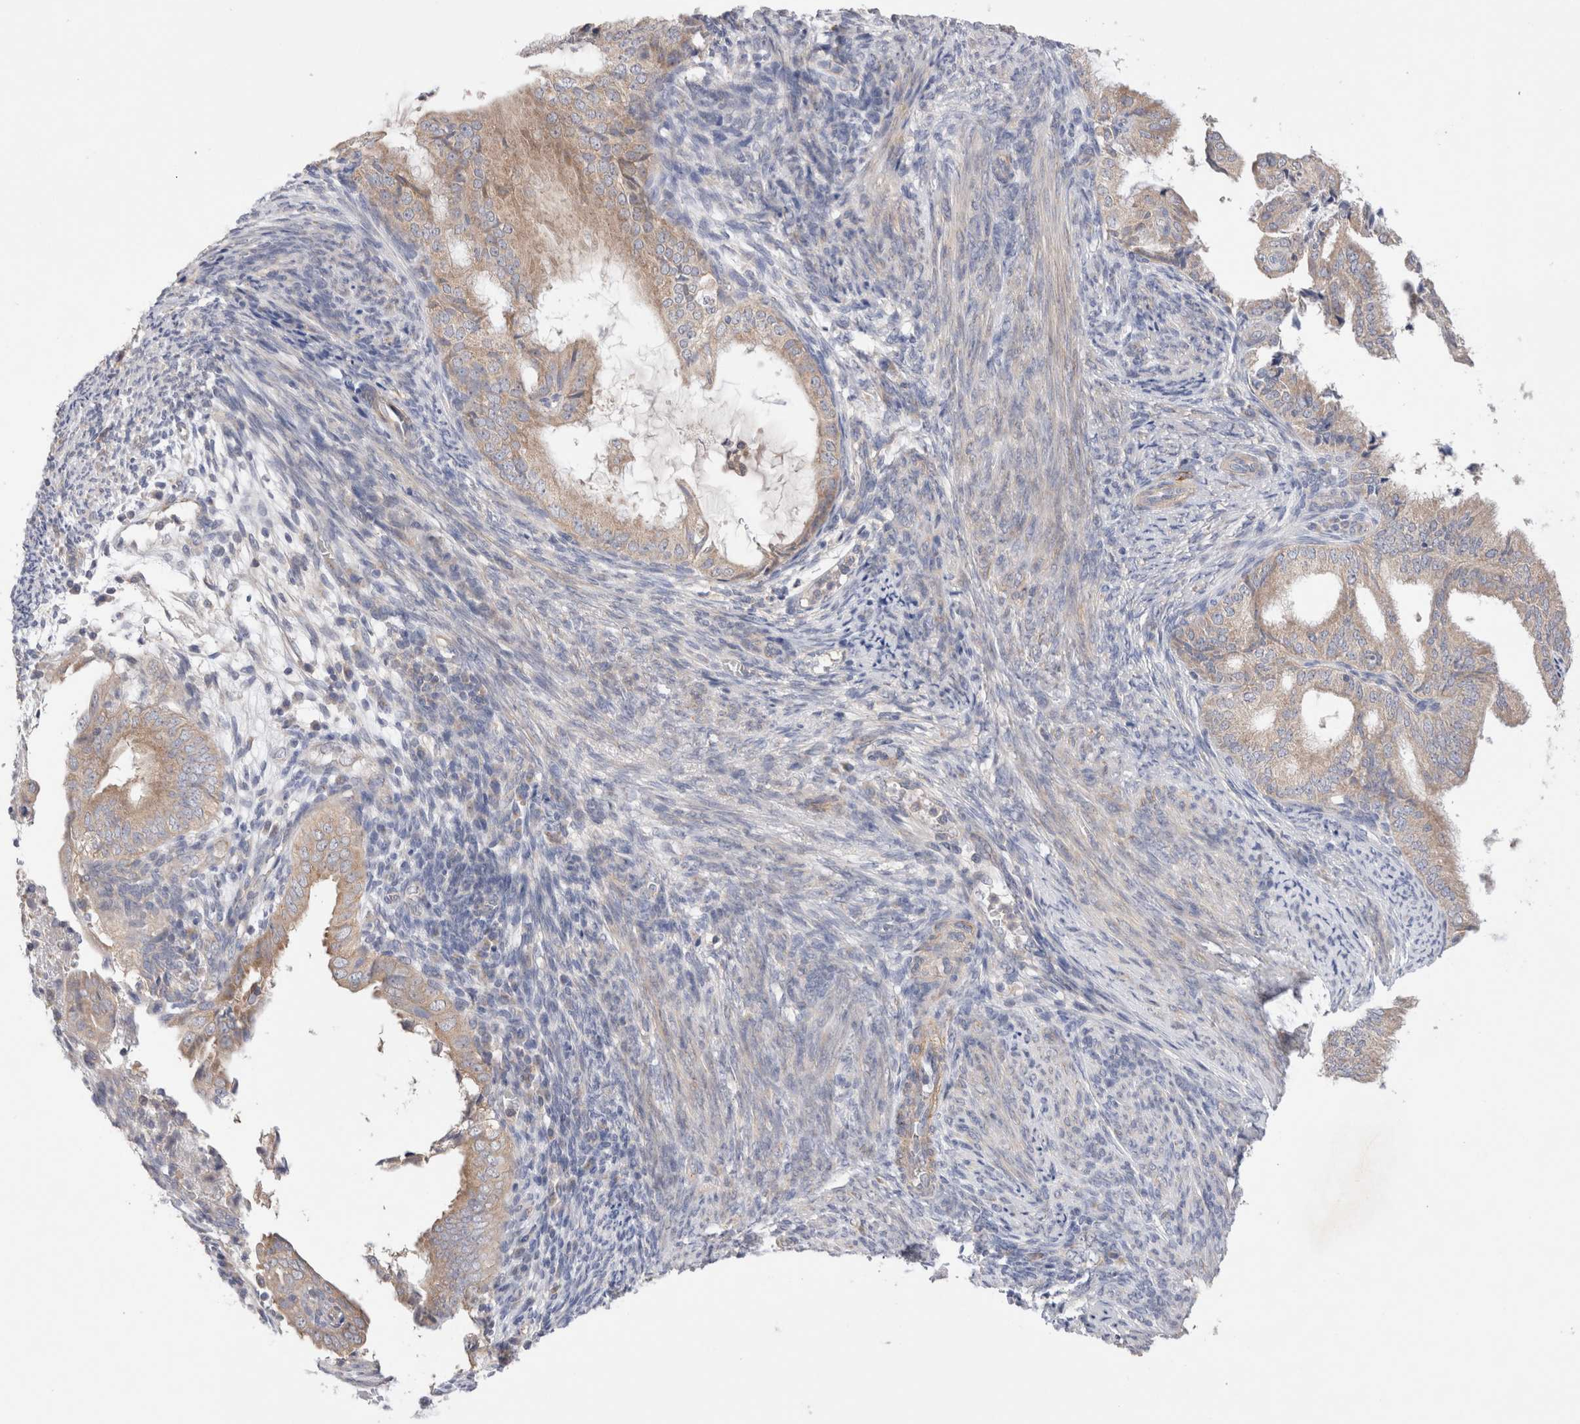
{"staining": {"intensity": "weak", "quantity": "25%-75%", "location": "cytoplasmic/membranous"}, "tissue": "endometrial cancer", "cell_type": "Tumor cells", "image_type": "cancer", "snomed": [{"axis": "morphology", "description": "Adenocarcinoma, NOS"}, {"axis": "topography", "description": "Endometrium"}], "caption": "Weak cytoplasmic/membranous staining is appreciated in about 25%-75% of tumor cells in endometrial cancer (adenocarcinoma). (Stains: DAB (3,3'-diaminobenzidine) in brown, nuclei in blue, Microscopy: brightfield microscopy at high magnification).", "gene": "IFT74", "patient": {"sex": "female", "age": 58}}